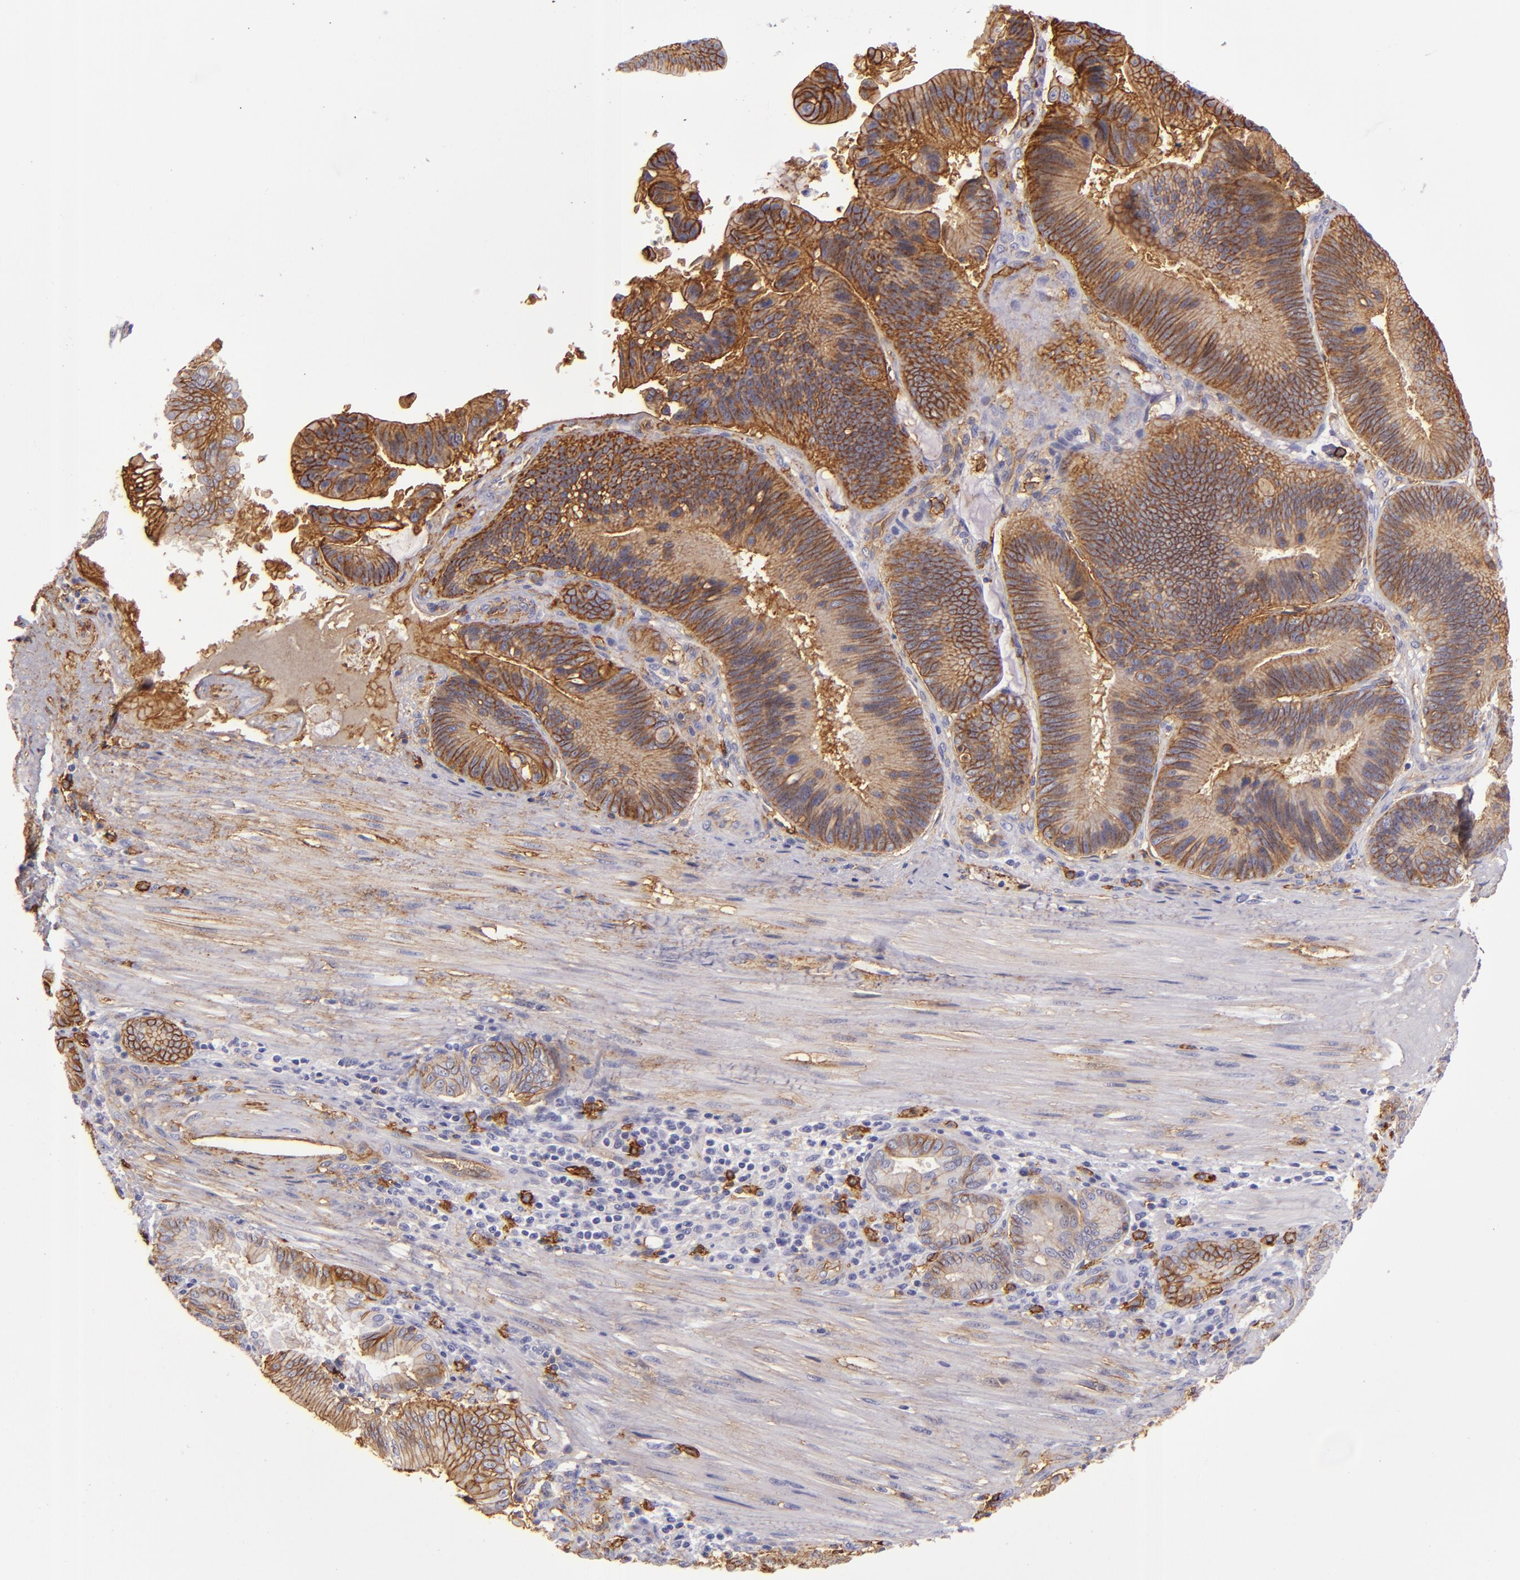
{"staining": {"intensity": "moderate", "quantity": ">75%", "location": "cytoplasmic/membranous"}, "tissue": "pancreatic cancer", "cell_type": "Tumor cells", "image_type": "cancer", "snomed": [{"axis": "morphology", "description": "Adenocarcinoma, NOS"}, {"axis": "topography", "description": "Pancreas"}], "caption": "Moderate cytoplasmic/membranous protein positivity is present in approximately >75% of tumor cells in adenocarcinoma (pancreatic).", "gene": "CD9", "patient": {"sex": "male", "age": 82}}